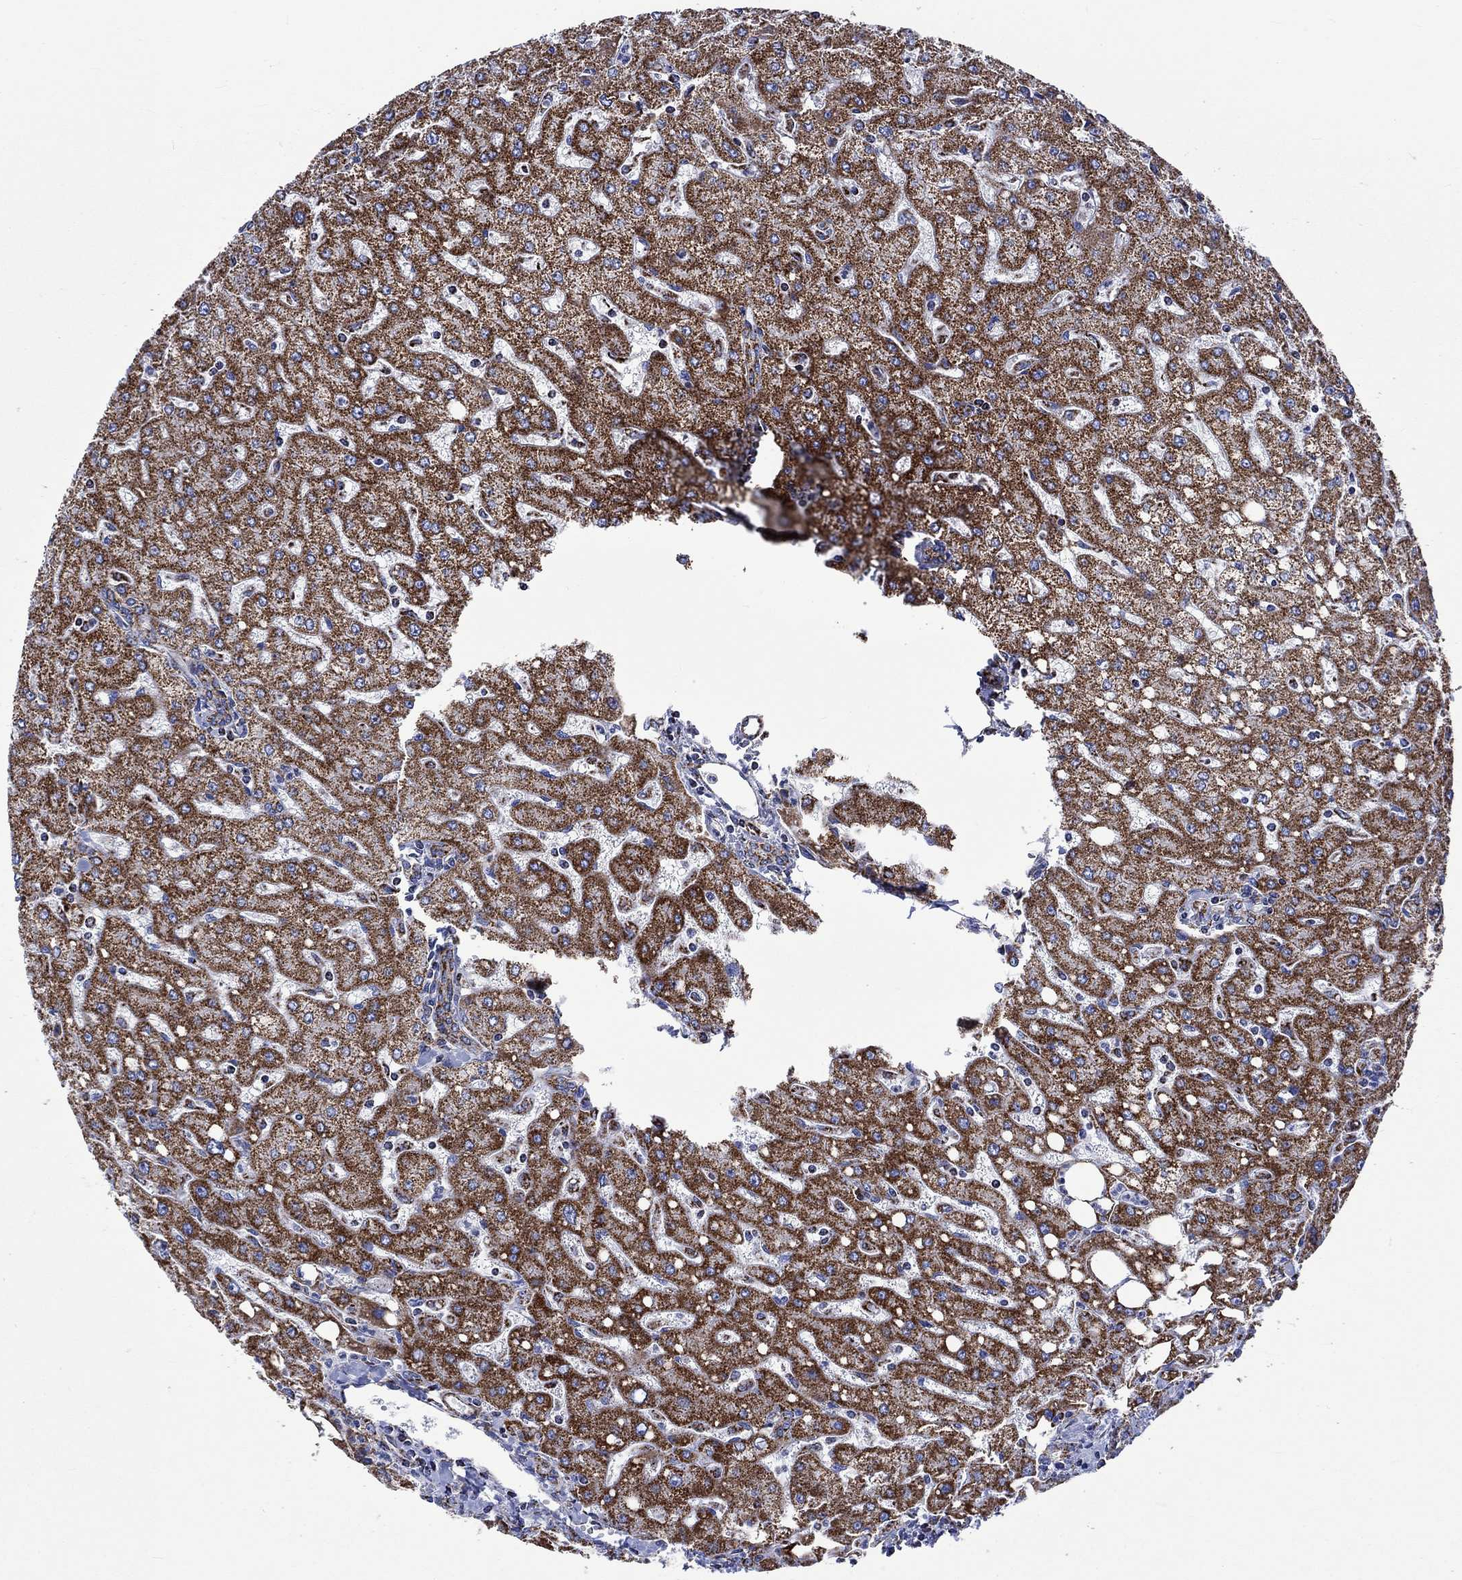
{"staining": {"intensity": "moderate", "quantity": ">75%", "location": "cytoplasmic/membranous"}, "tissue": "liver", "cell_type": "Cholangiocytes", "image_type": "normal", "snomed": [{"axis": "morphology", "description": "Normal tissue, NOS"}, {"axis": "topography", "description": "Liver"}], "caption": "Immunohistochemistry (IHC) histopathology image of normal liver stained for a protein (brown), which exhibits medium levels of moderate cytoplasmic/membranous positivity in about >75% of cholangiocytes.", "gene": "RCE1", "patient": {"sex": "female", "age": 53}}